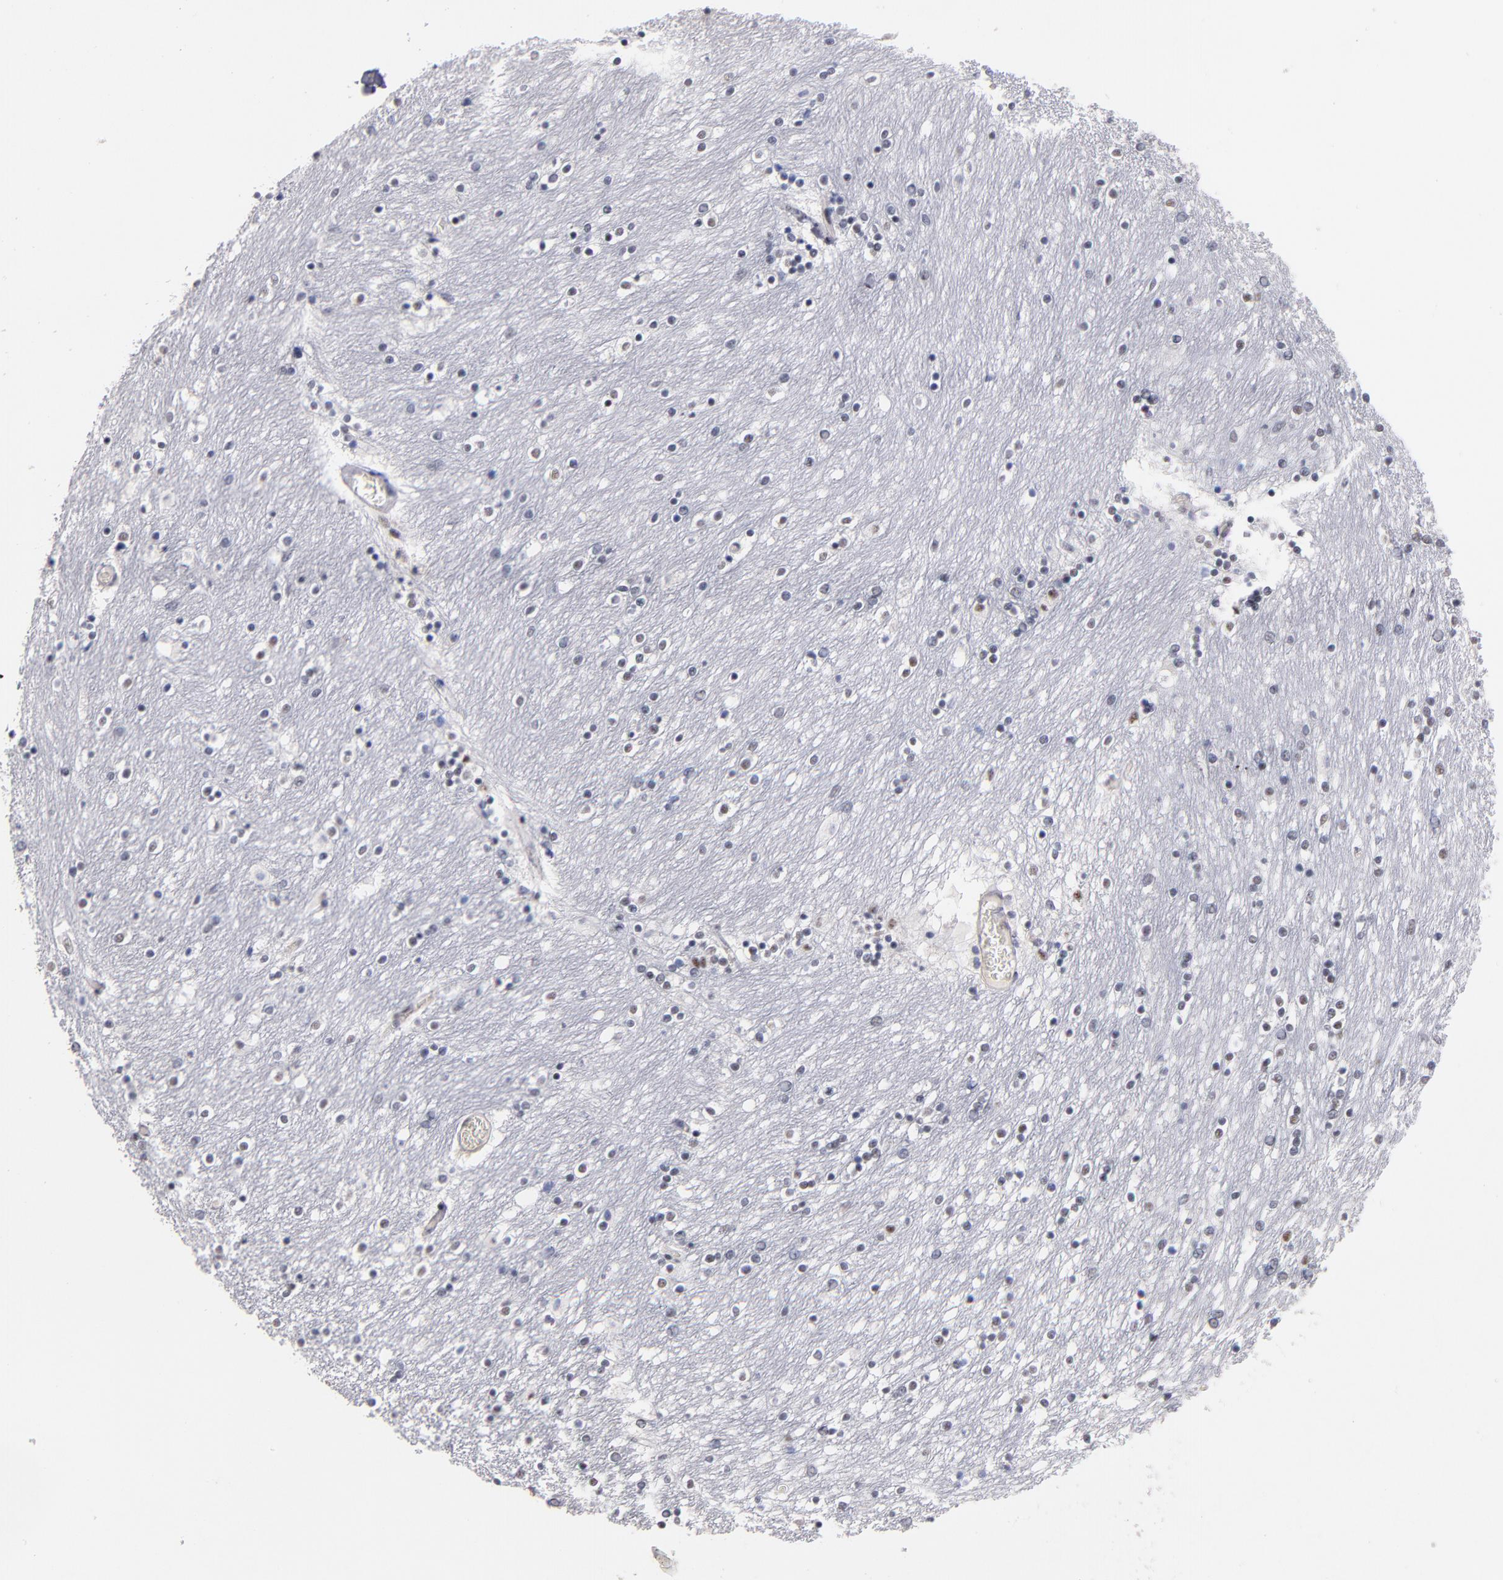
{"staining": {"intensity": "weak", "quantity": "<25%", "location": "nuclear"}, "tissue": "caudate", "cell_type": "Glial cells", "image_type": "normal", "snomed": [{"axis": "morphology", "description": "Normal tissue, NOS"}, {"axis": "topography", "description": "Lateral ventricle wall"}], "caption": "Immunohistochemistry (IHC) micrograph of normal human caudate stained for a protein (brown), which displays no expression in glial cells. (DAB immunohistochemistry (IHC) with hematoxylin counter stain).", "gene": "RAF1", "patient": {"sex": "female", "age": 54}}